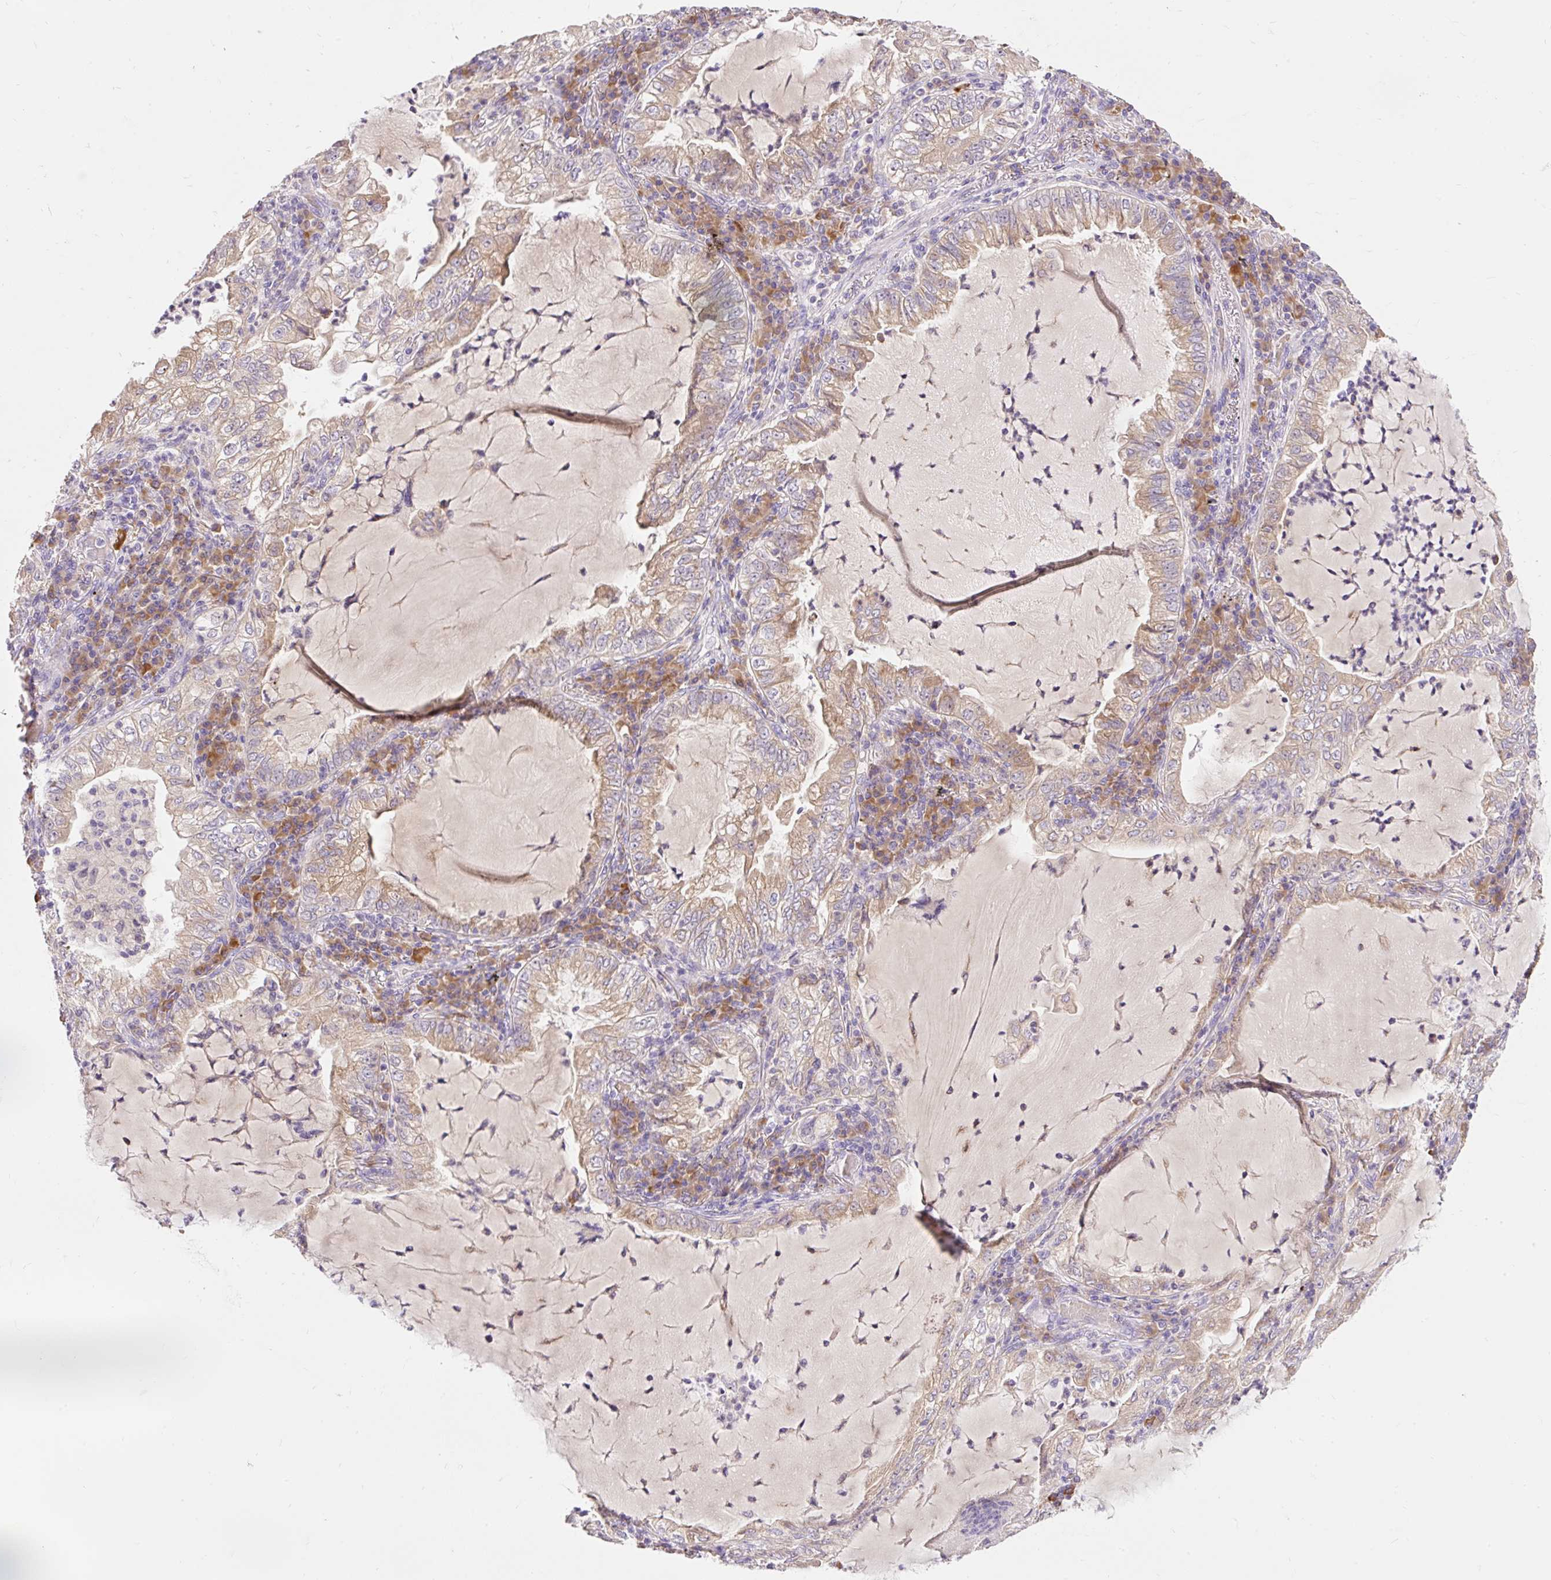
{"staining": {"intensity": "weak", "quantity": "25%-75%", "location": "cytoplasmic/membranous"}, "tissue": "lung cancer", "cell_type": "Tumor cells", "image_type": "cancer", "snomed": [{"axis": "morphology", "description": "Adenocarcinoma, NOS"}, {"axis": "topography", "description": "Lung"}], "caption": "Approximately 25%-75% of tumor cells in adenocarcinoma (lung) exhibit weak cytoplasmic/membranous protein positivity as visualized by brown immunohistochemical staining.", "gene": "SEC63", "patient": {"sex": "female", "age": 73}}